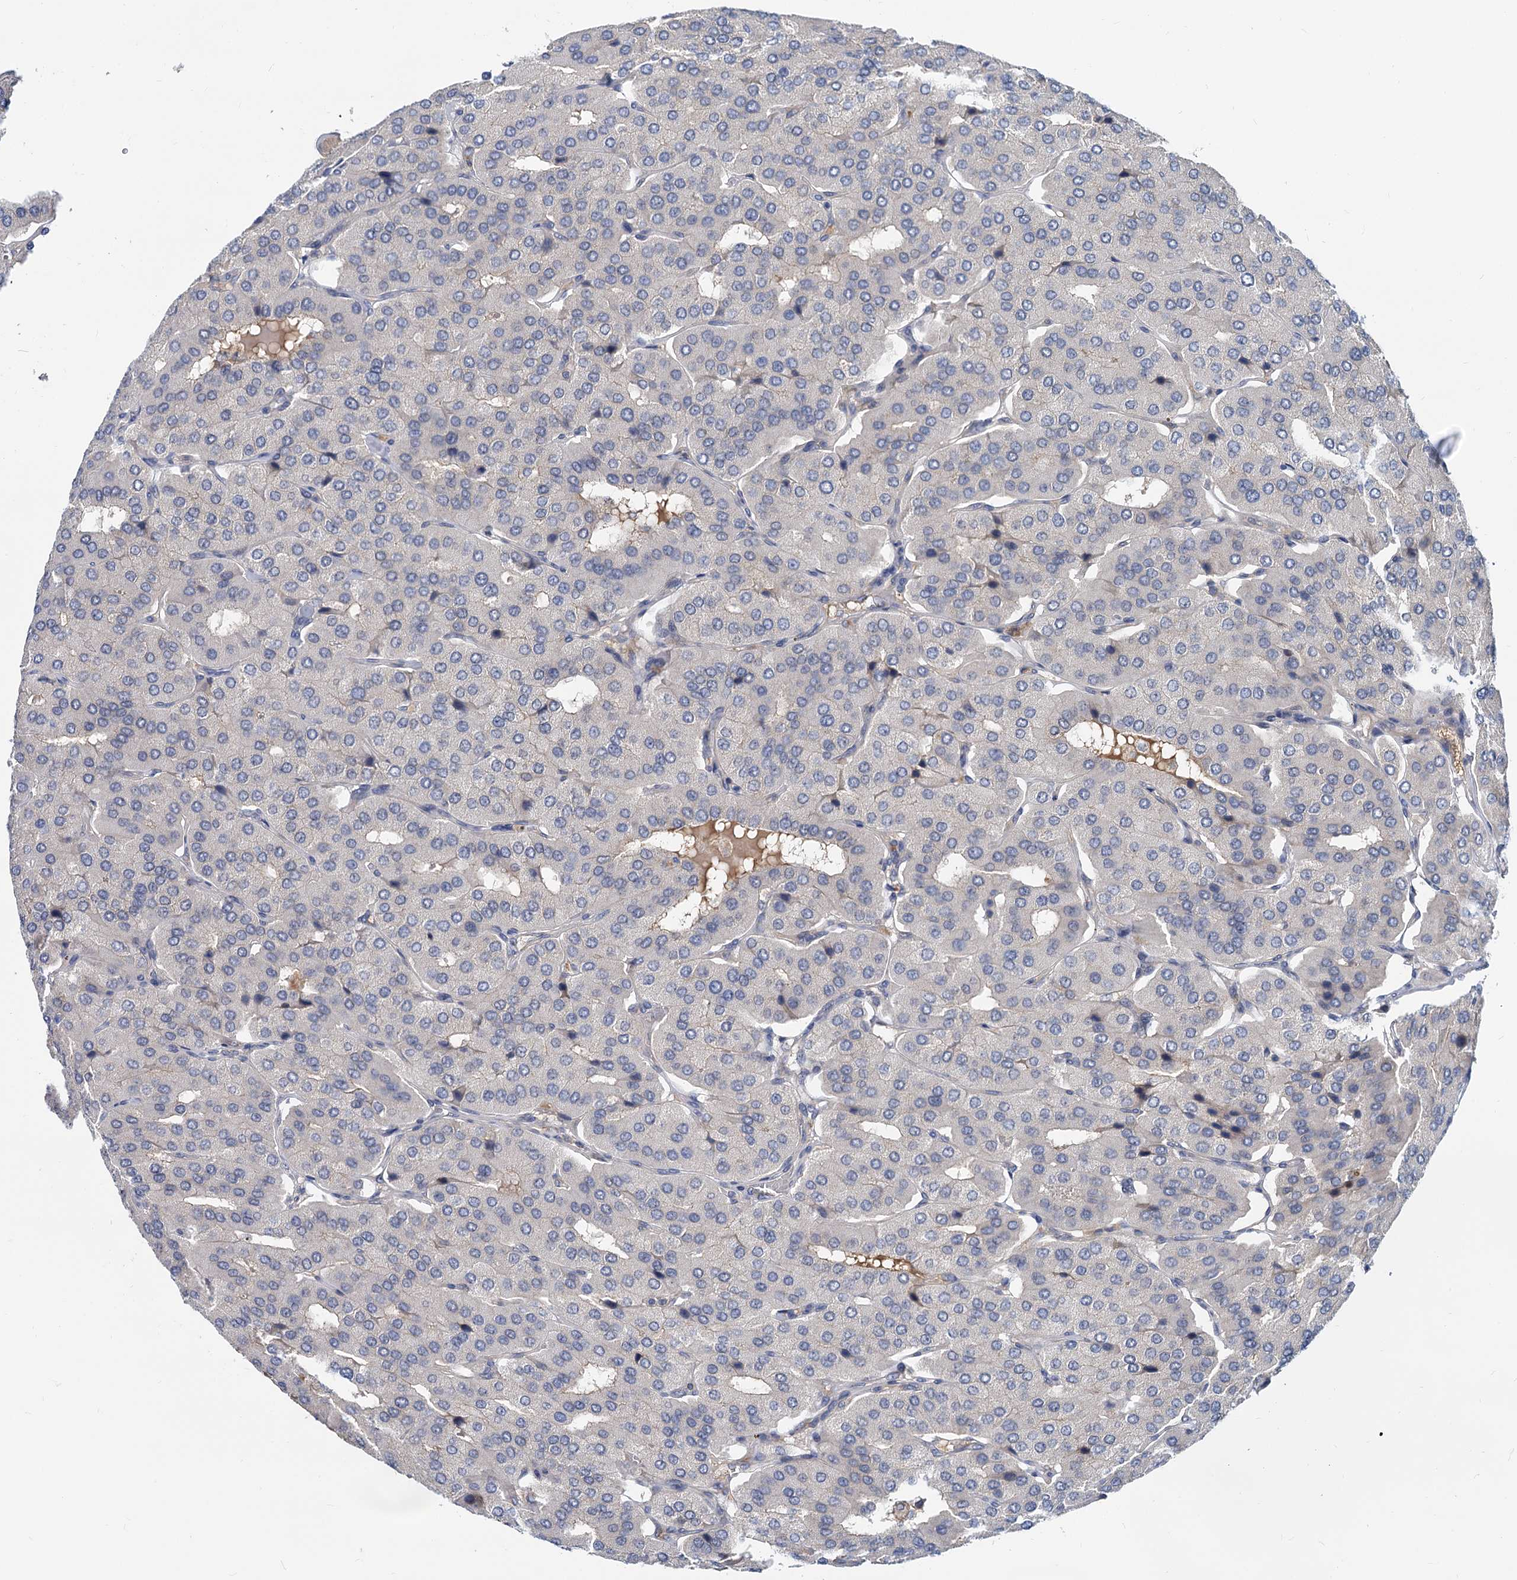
{"staining": {"intensity": "negative", "quantity": "none", "location": "none"}, "tissue": "parathyroid gland", "cell_type": "Glandular cells", "image_type": "normal", "snomed": [{"axis": "morphology", "description": "Normal tissue, NOS"}, {"axis": "morphology", "description": "Adenoma, NOS"}, {"axis": "topography", "description": "Parathyroid gland"}], "caption": "A photomicrograph of parathyroid gland stained for a protein demonstrates no brown staining in glandular cells. The staining was performed using DAB (3,3'-diaminobenzidine) to visualize the protein expression in brown, while the nuclei were stained in blue with hematoxylin (Magnification: 20x).", "gene": "SNX15", "patient": {"sex": "female", "age": 86}}